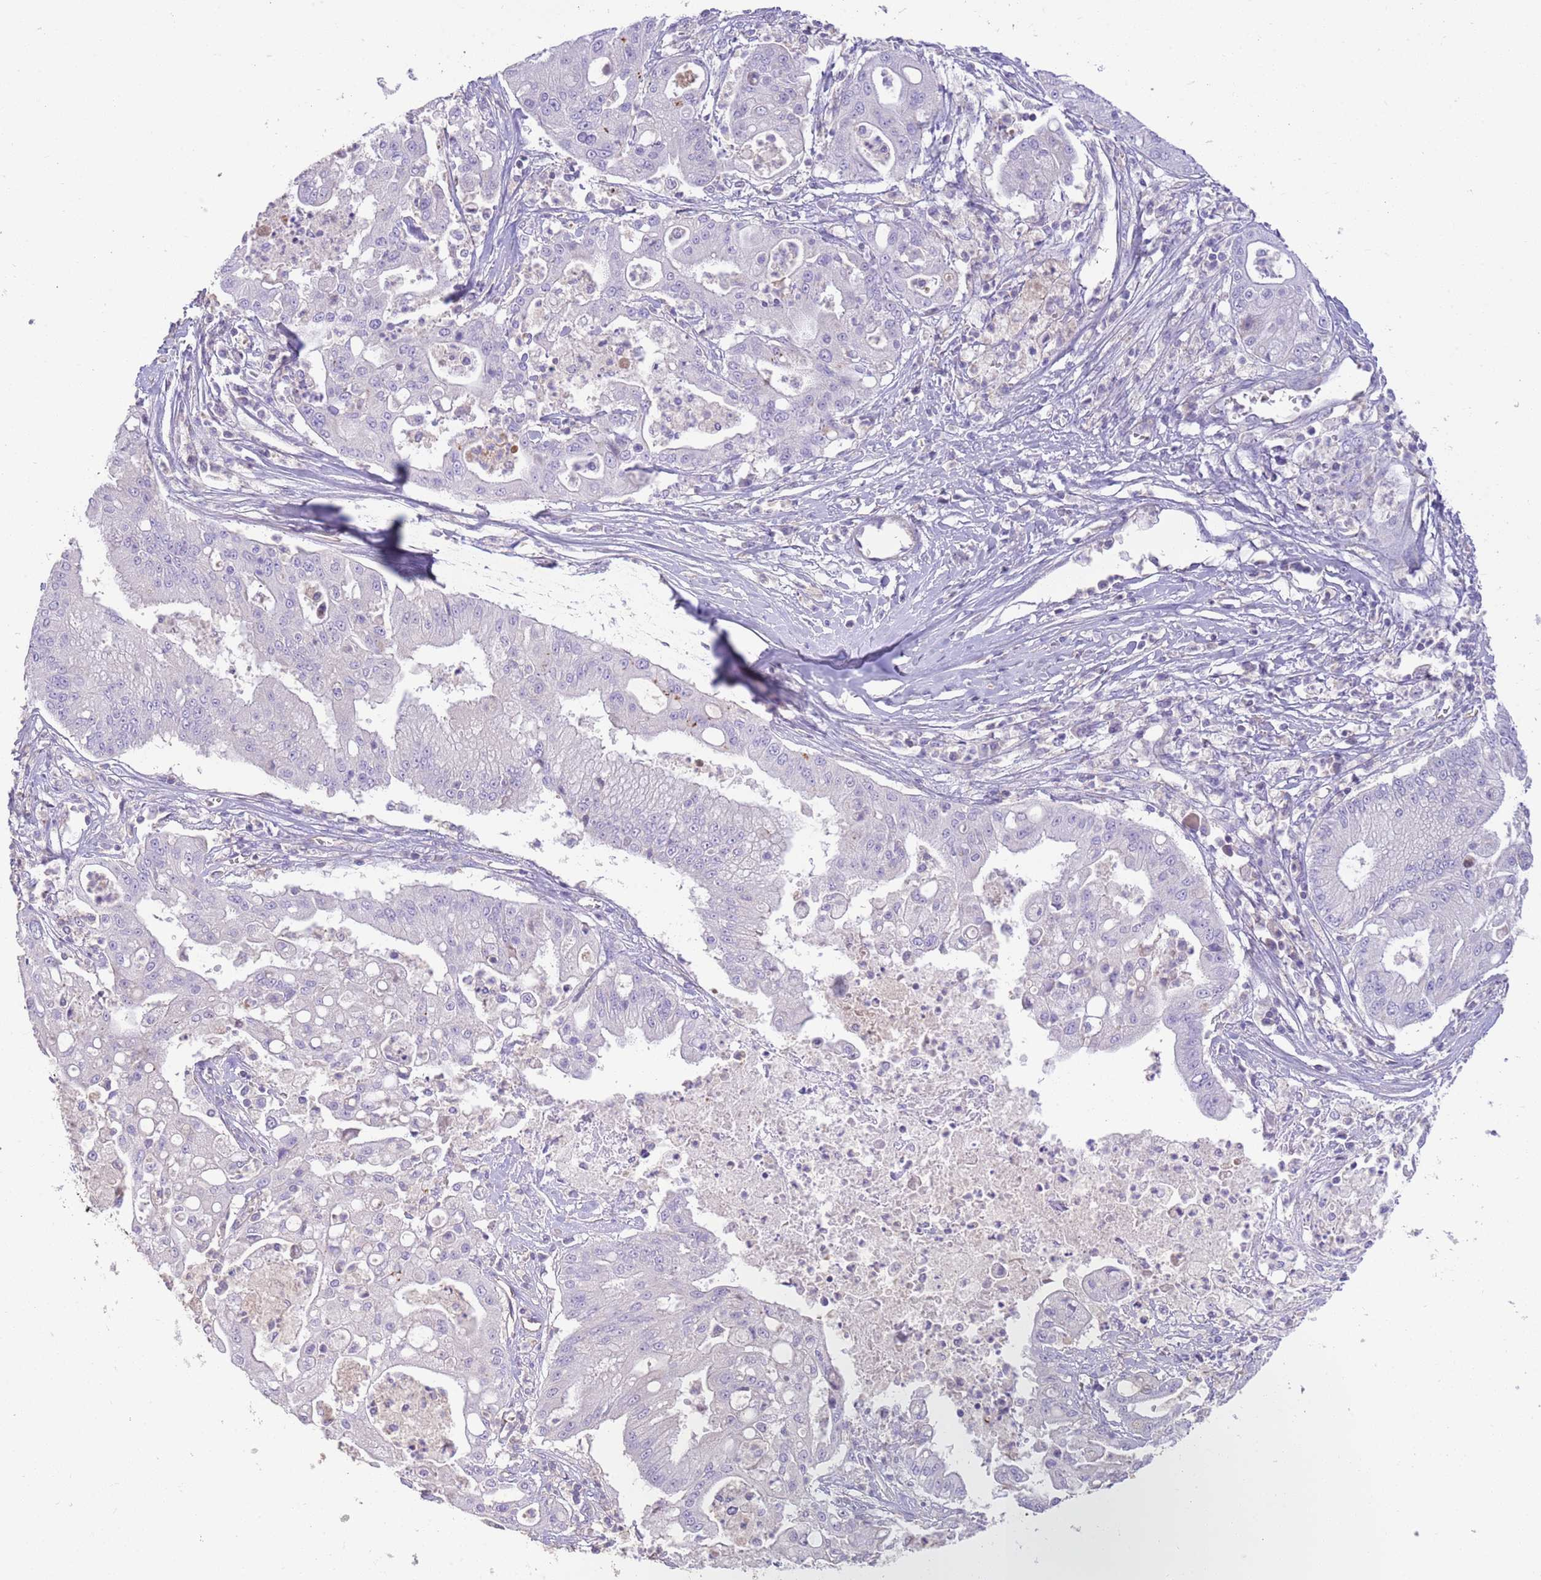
{"staining": {"intensity": "negative", "quantity": "none", "location": "none"}, "tissue": "ovarian cancer", "cell_type": "Tumor cells", "image_type": "cancer", "snomed": [{"axis": "morphology", "description": "Cystadenocarcinoma, mucinous, NOS"}, {"axis": "topography", "description": "Ovary"}], "caption": "Tumor cells are negative for protein expression in human ovarian cancer.", "gene": "SFTPA1", "patient": {"sex": "female", "age": 70}}